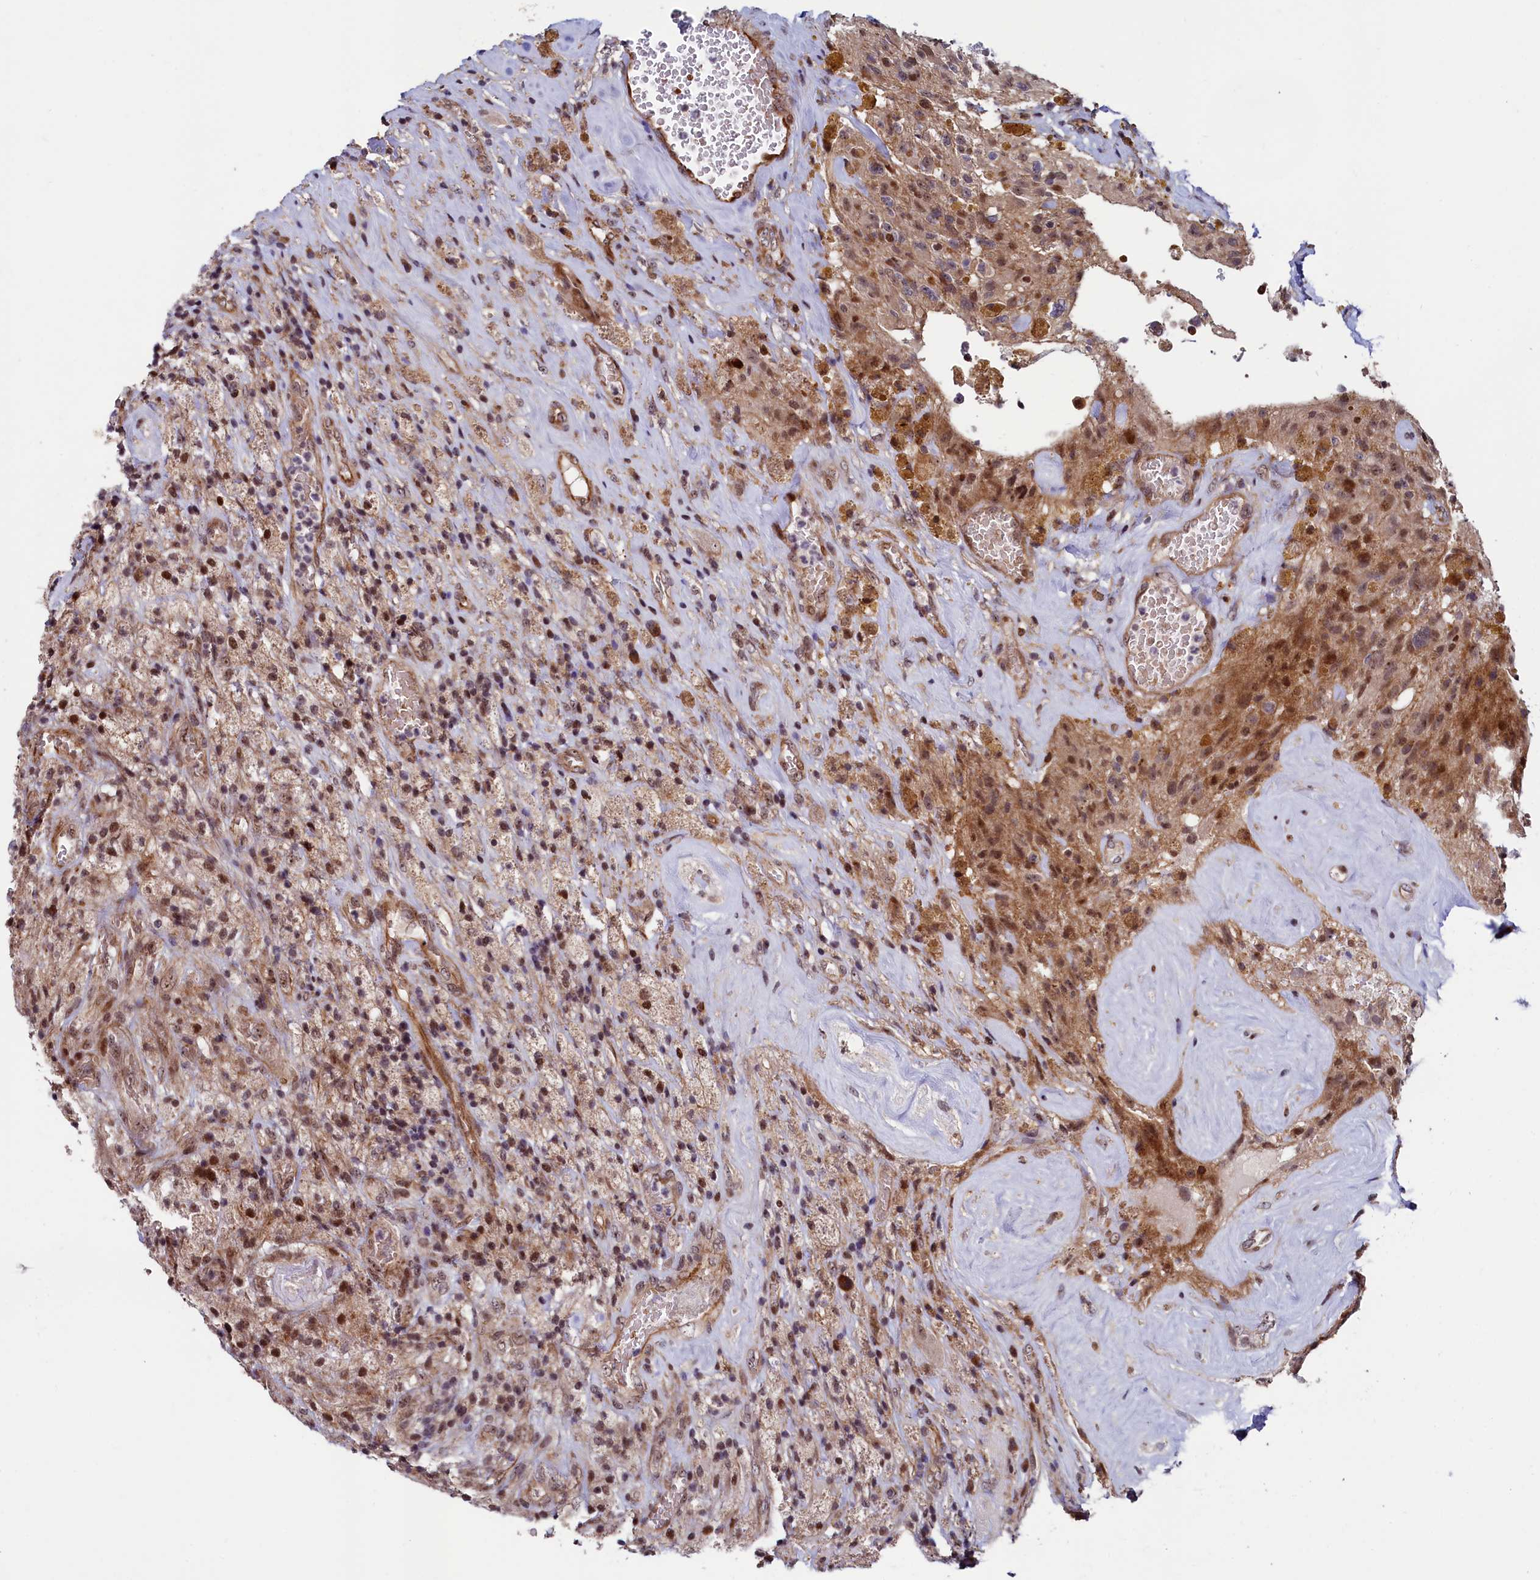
{"staining": {"intensity": "moderate", "quantity": "25%-75%", "location": "nuclear"}, "tissue": "glioma", "cell_type": "Tumor cells", "image_type": "cancer", "snomed": [{"axis": "morphology", "description": "Glioma, malignant, High grade"}, {"axis": "topography", "description": "Brain"}], "caption": "Moderate nuclear positivity is seen in about 25%-75% of tumor cells in malignant high-grade glioma.", "gene": "LEO1", "patient": {"sex": "male", "age": 69}}